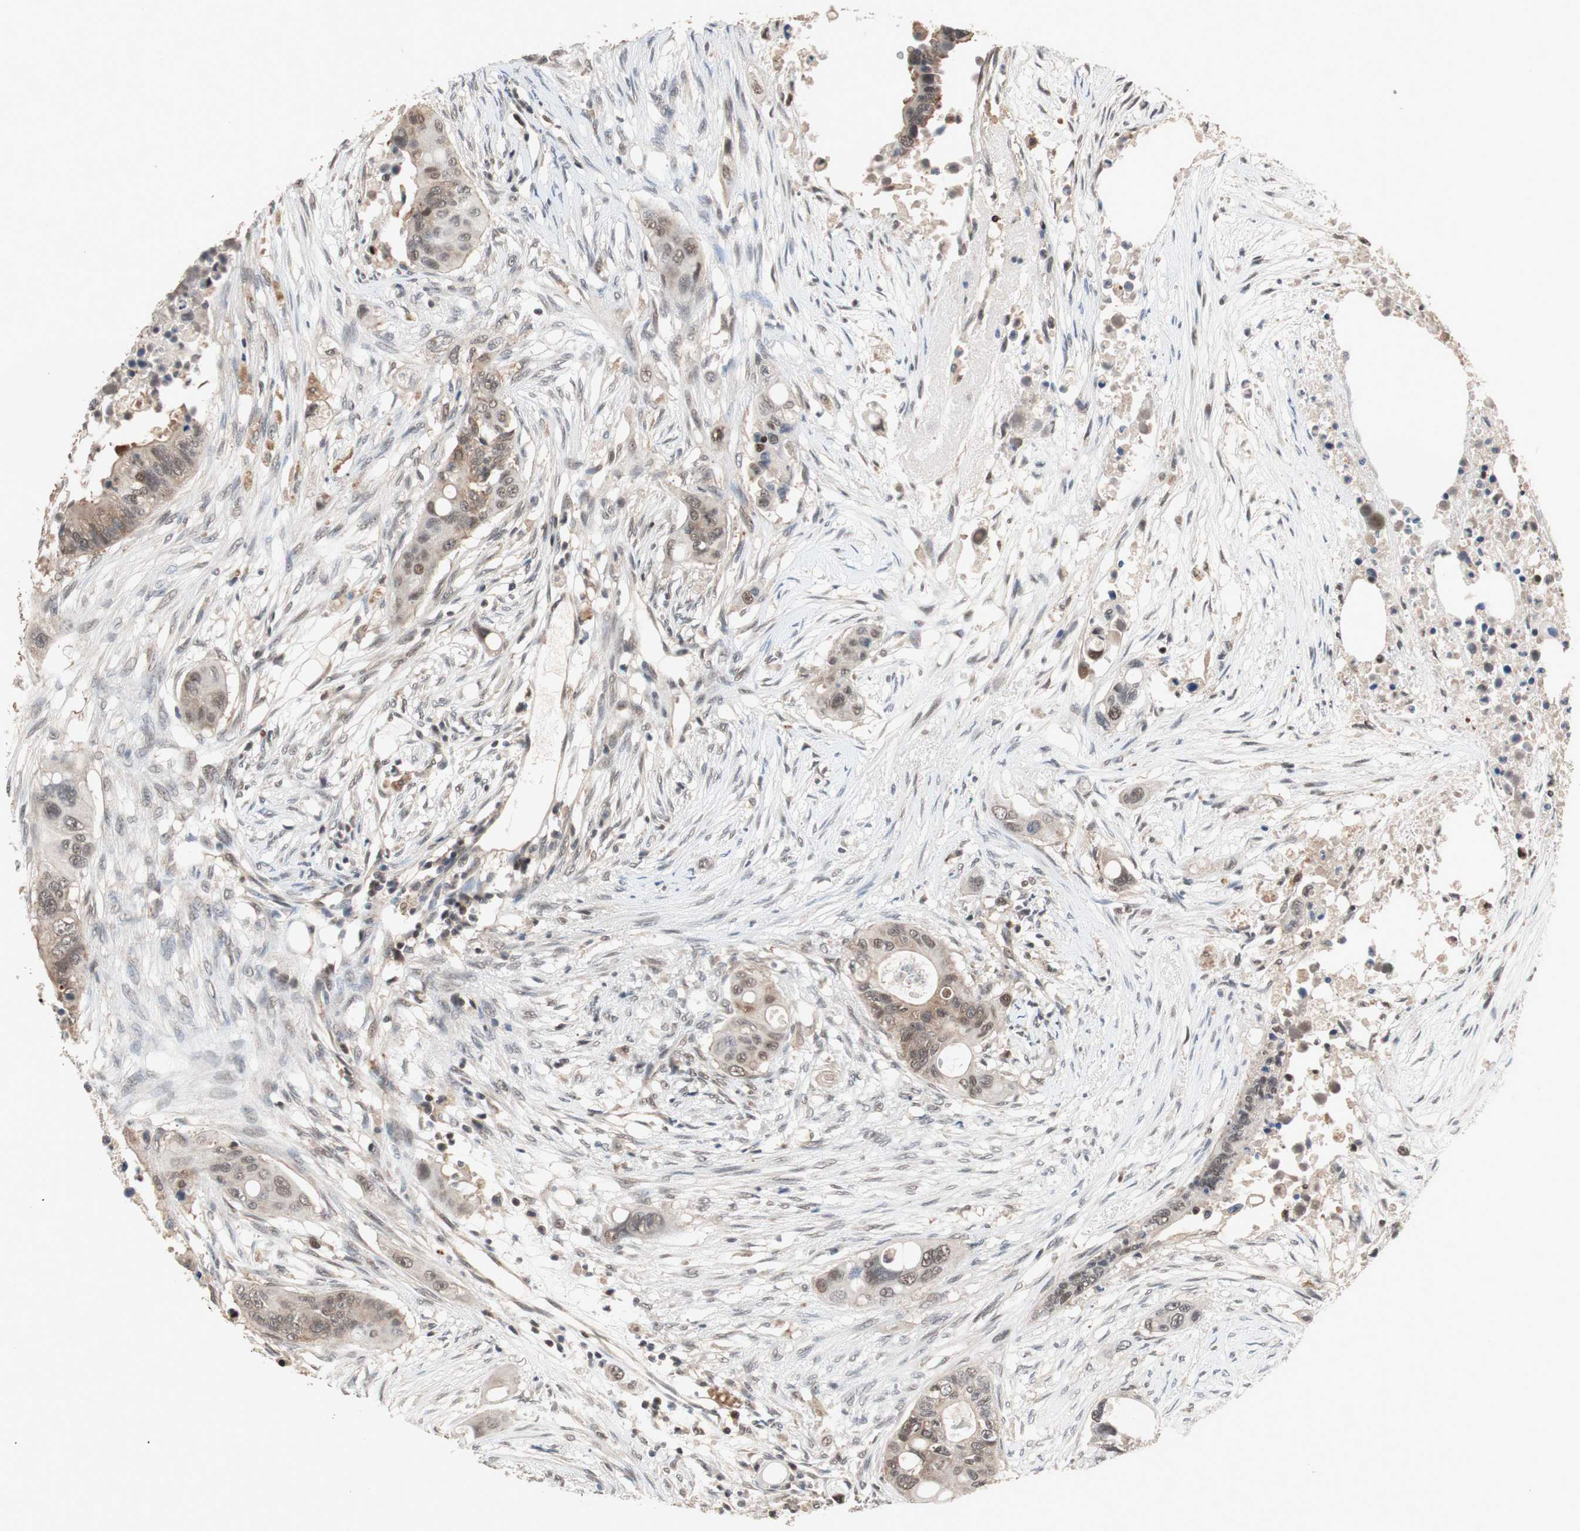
{"staining": {"intensity": "moderate", "quantity": ">75%", "location": "cytoplasmic/membranous,nuclear"}, "tissue": "colorectal cancer", "cell_type": "Tumor cells", "image_type": "cancer", "snomed": [{"axis": "morphology", "description": "Adenocarcinoma, NOS"}, {"axis": "topography", "description": "Colon"}], "caption": "Immunohistochemical staining of colorectal adenocarcinoma shows medium levels of moderate cytoplasmic/membranous and nuclear protein staining in about >75% of tumor cells.", "gene": "GART", "patient": {"sex": "female", "age": 57}}